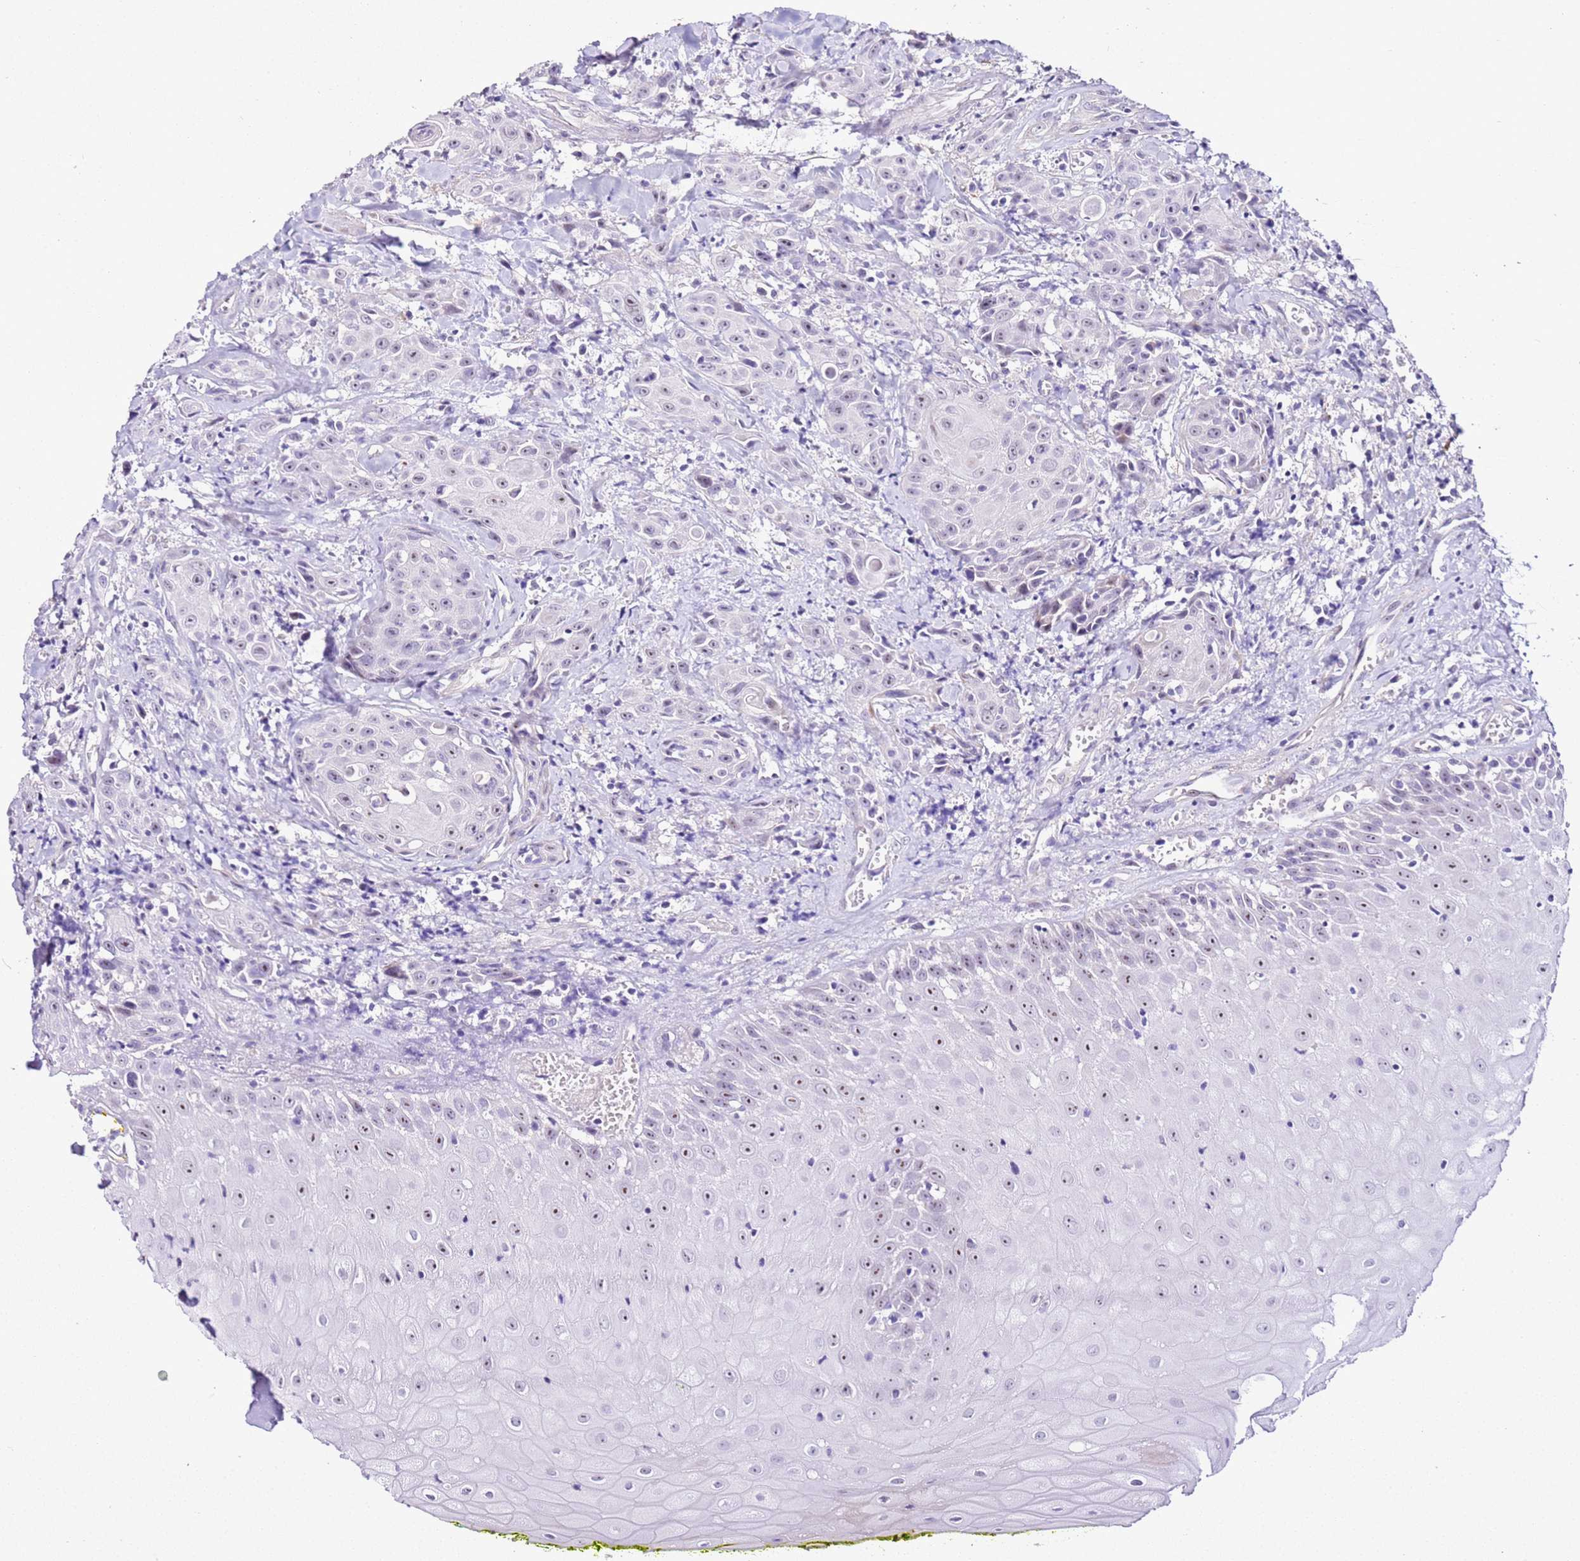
{"staining": {"intensity": "weak", "quantity": "<25%", "location": "nuclear"}, "tissue": "head and neck cancer", "cell_type": "Tumor cells", "image_type": "cancer", "snomed": [{"axis": "morphology", "description": "Squamous cell carcinoma, NOS"}, {"axis": "topography", "description": "Oral tissue"}, {"axis": "topography", "description": "Head-Neck"}], "caption": "IHC micrograph of head and neck cancer stained for a protein (brown), which displays no positivity in tumor cells.", "gene": "HGD", "patient": {"sex": "female", "age": 82}}